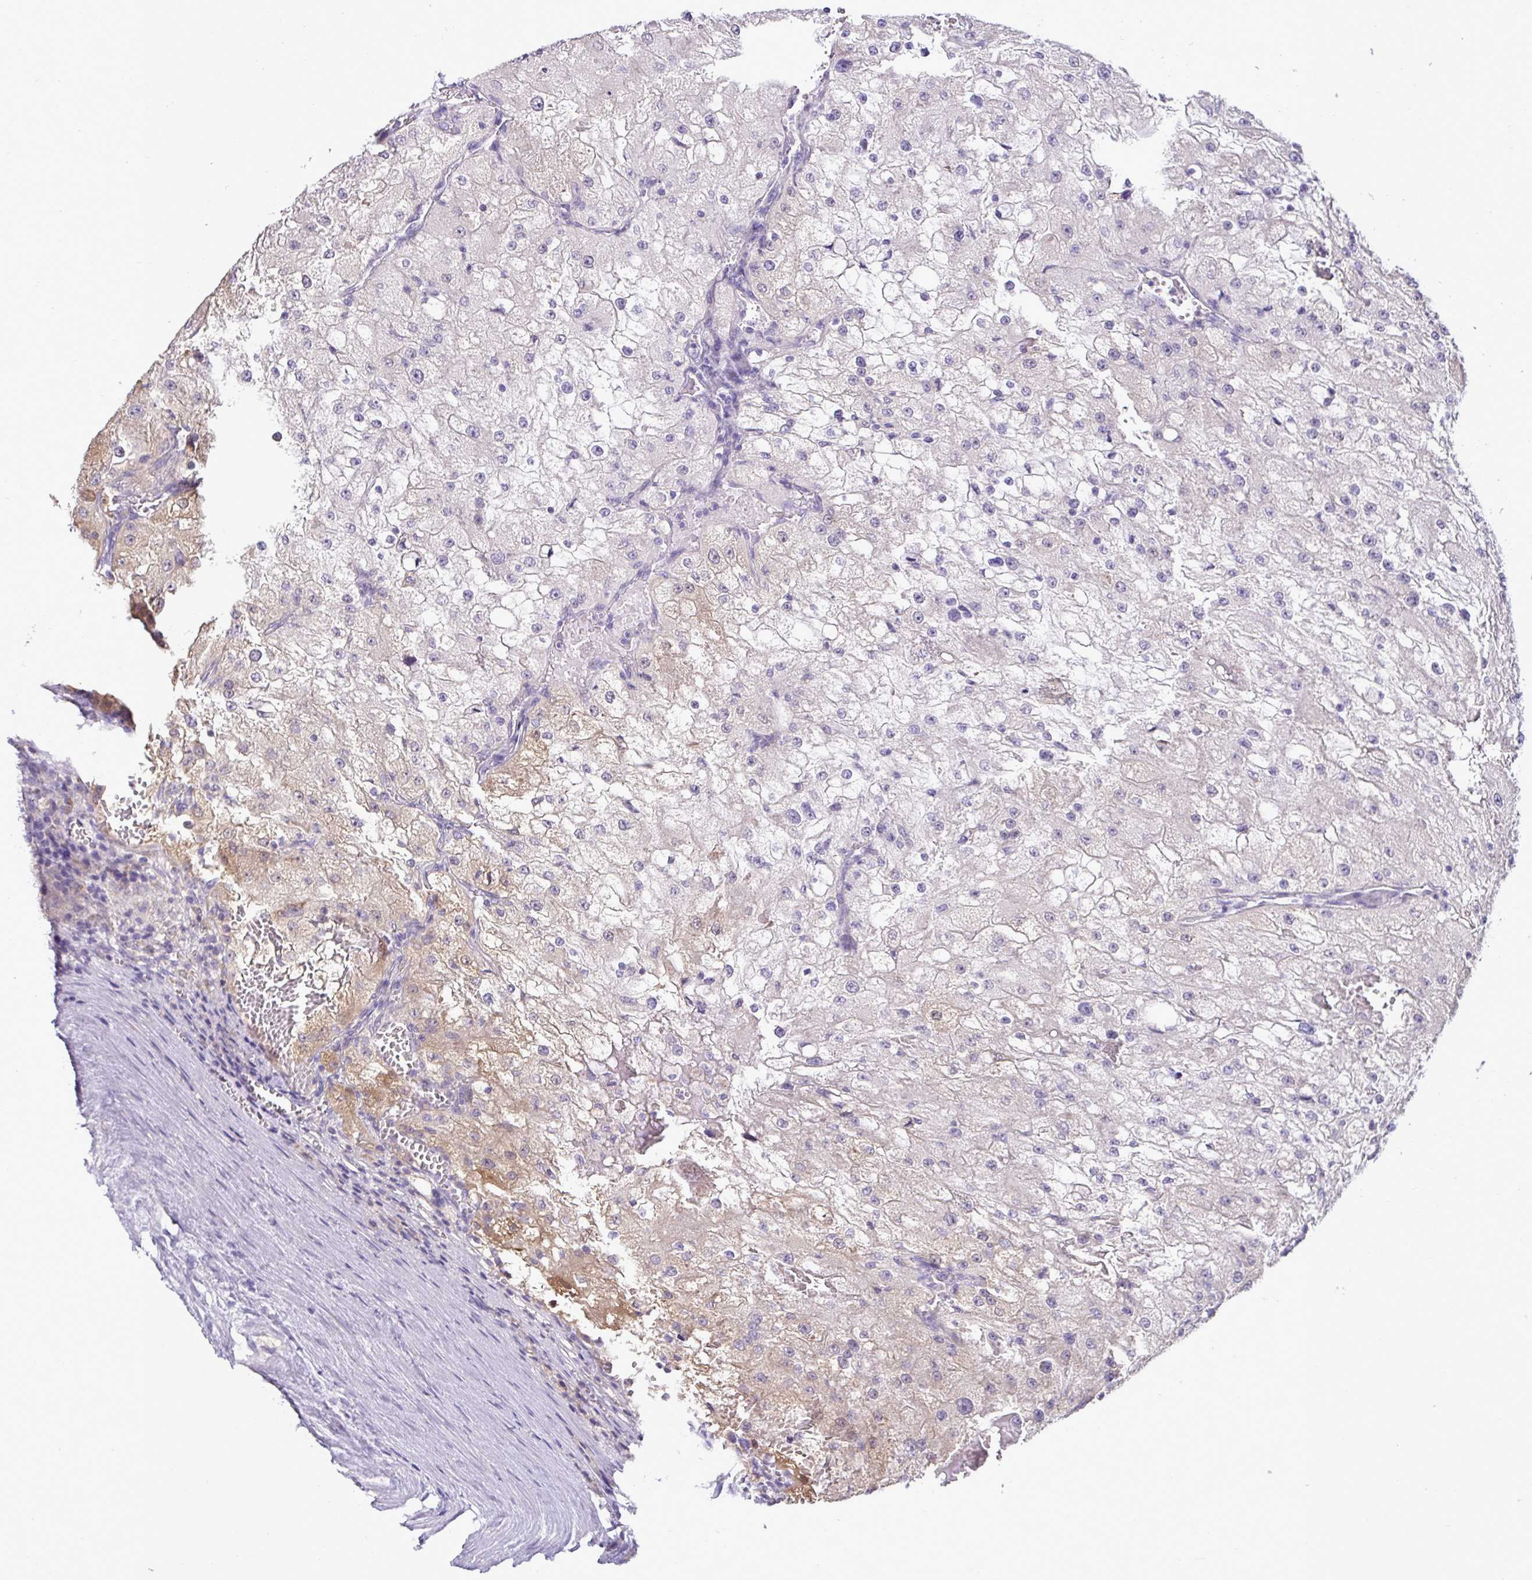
{"staining": {"intensity": "weak", "quantity": "<25%", "location": "cytoplasmic/membranous"}, "tissue": "renal cancer", "cell_type": "Tumor cells", "image_type": "cancer", "snomed": [{"axis": "morphology", "description": "Adenocarcinoma, NOS"}, {"axis": "topography", "description": "Kidney"}], "caption": "Tumor cells show no significant expression in renal adenocarcinoma. The staining is performed using DAB (3,3'-diaminobenzidine) brown chromogen with nuclei counter-stained in using hematoxylin.", "gene": "ST8SIA2", "patient": {"sex": "female", "age": 74}}